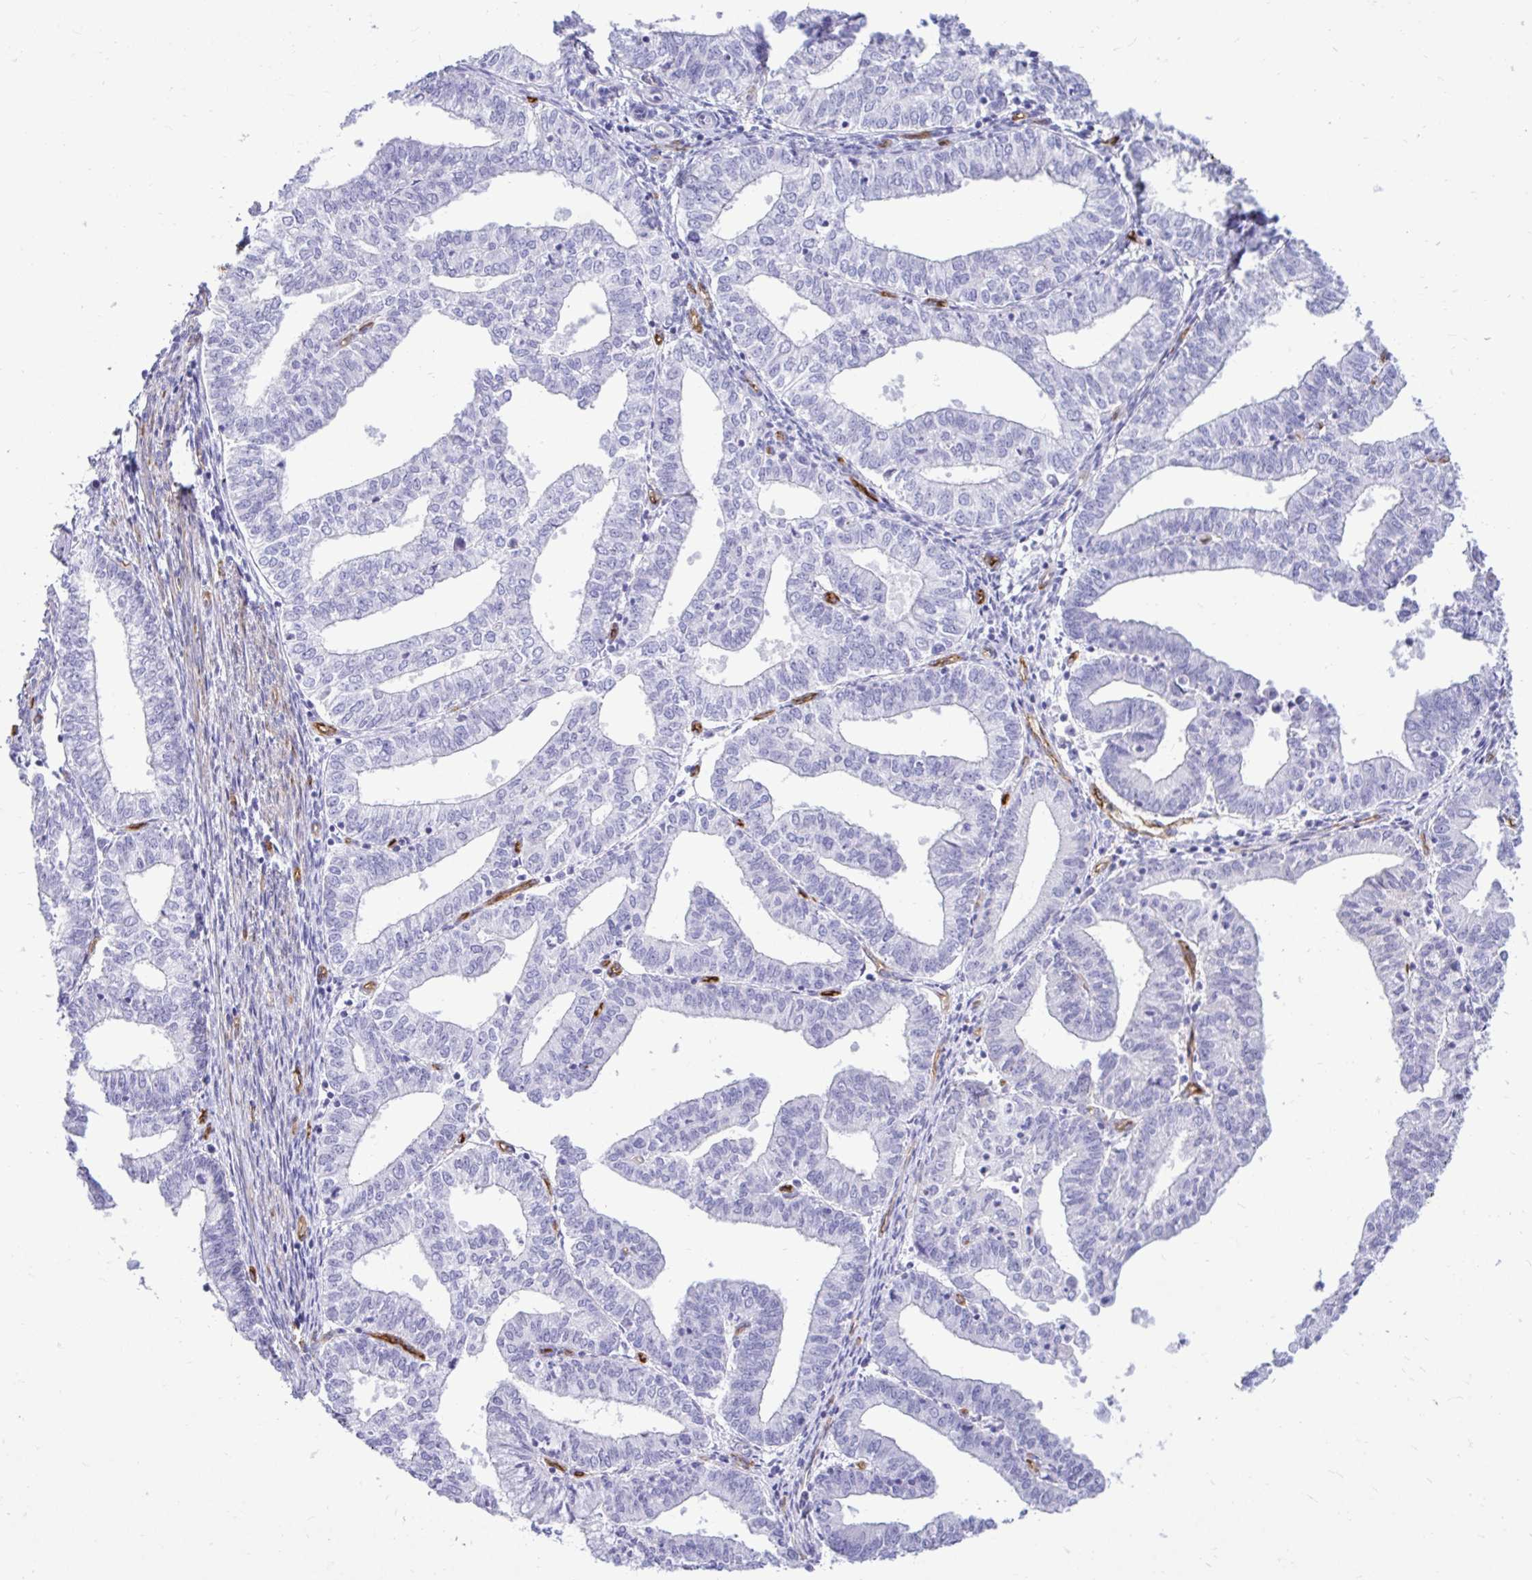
{"staining": {"intensity": "negative", "quantity": "none", "location": "none"}, "tissue": "endometrial cancer", "cell_type": "Tumor cells", "image_type": "cancer", "snomed": [{"axis": "morphology", "description": "Adenocarcinoma, NOS"}, {"axis": "topography", "description": "Endometrium"}], "caption": "An image of endometrial adenocarcinoma stained for a protein demonstrates no brown staining in tumor cells.", "gene": "ABCG2", "patient": {"sex": "female", "age": 61}}